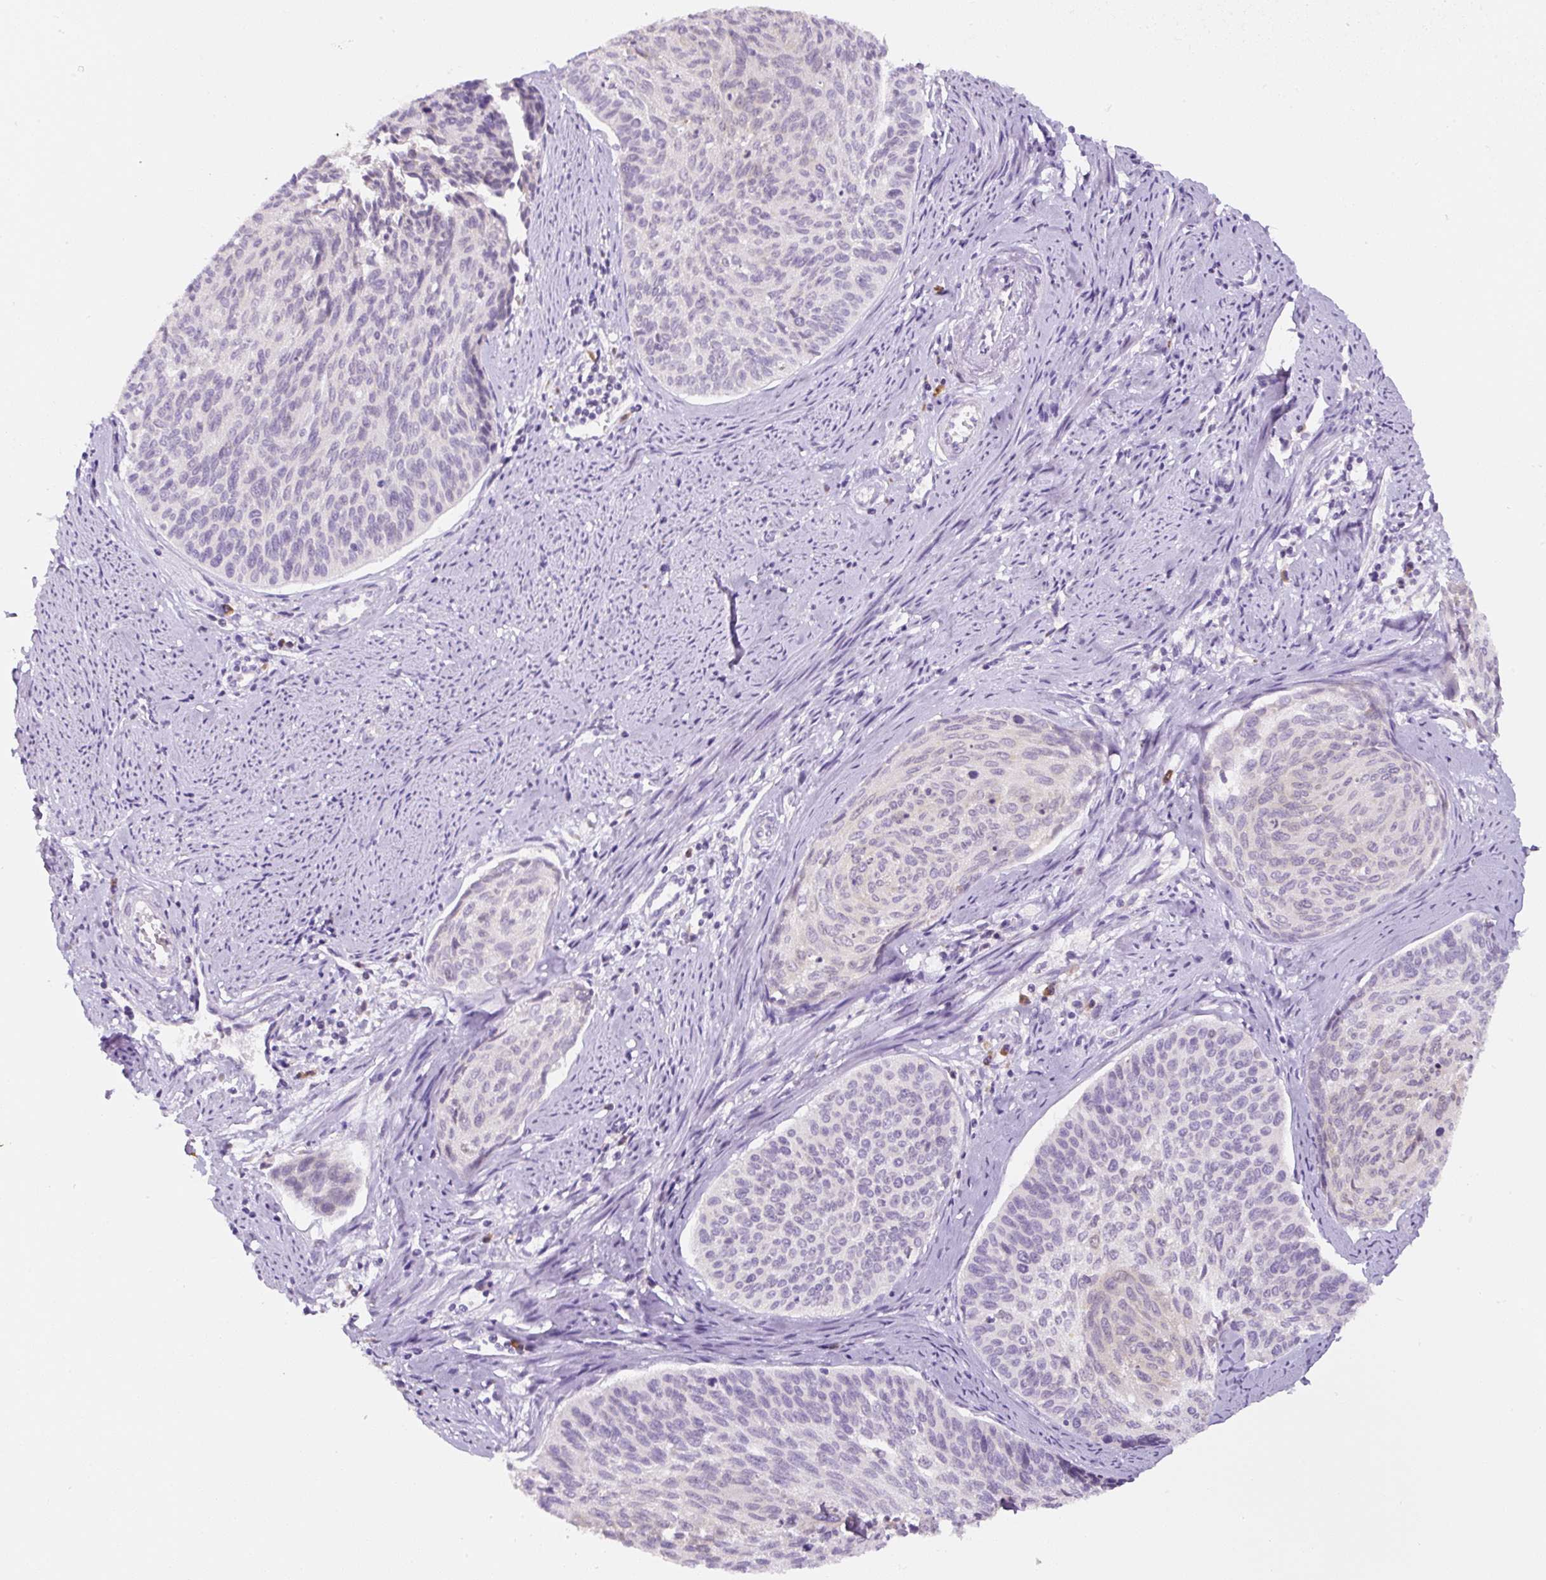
{"staining": {"intensity": "negative", "quantity": "none", "location": "none"}, "tissue": "cervical cancer", "cell_type": "Tumor cells", "image_type": "cancer", "snomed": [{"axis": "morphology", "description": "Squamous cell carcinoma, NOS"}, {"axis": "topography", "description": "Cervix"}], "caption": "The immunohistochemistry histopathology image has no significant staining in tumor cells of cervical cancer tissue. (DAB (3,3'-diaminobenzidine) IHC with hematoxylin counter stain).", "gene": "DDOST", "patient": {"sex": "female", "age": 55}}